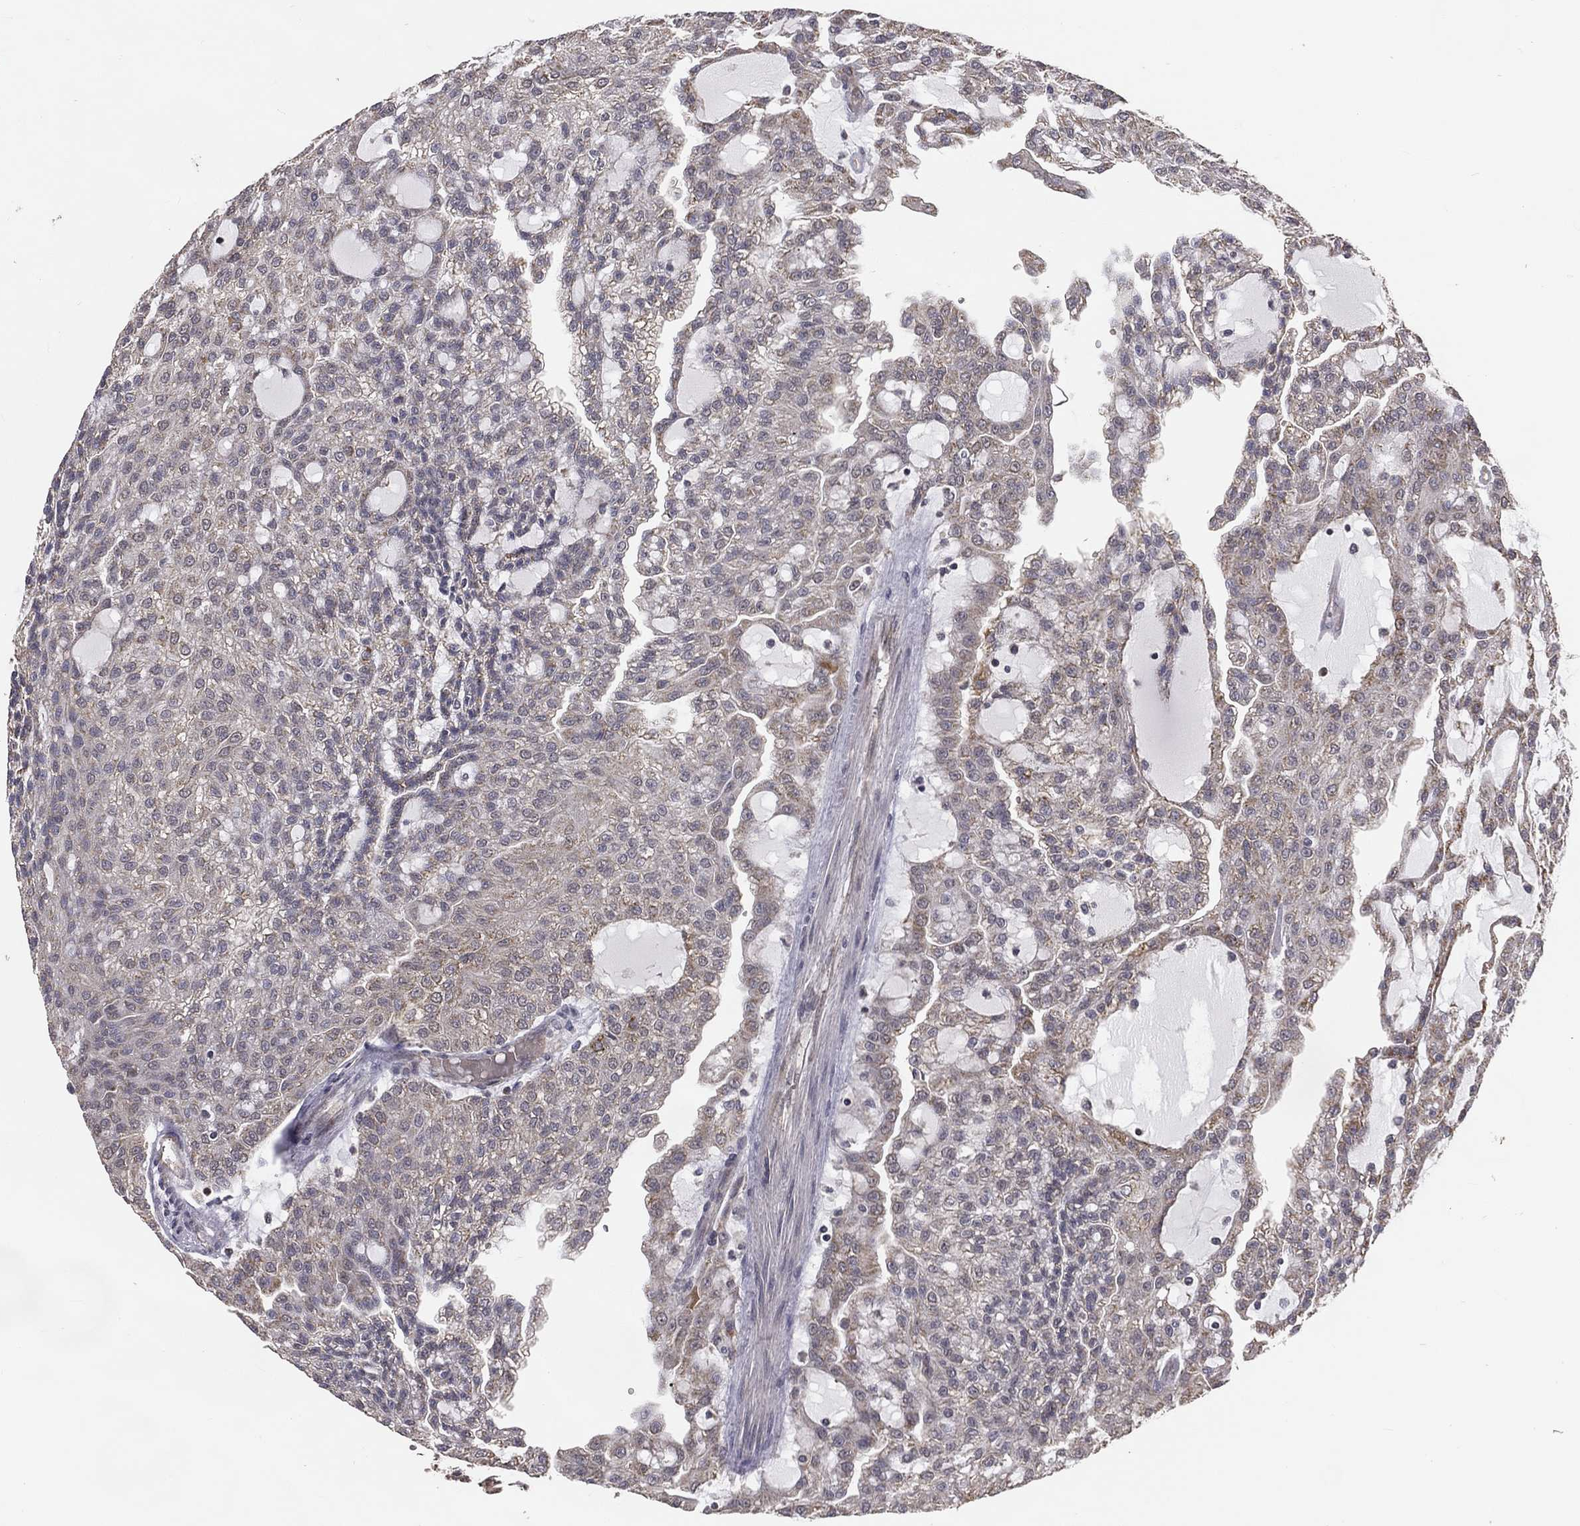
{"staining": {"intensity": "negative", "quantity": "none", "location": "none"}, "tissue": "renal cancer", "cell_type": "Tumor cells", "image_type": "cancer", "snomed": [{"axis": "morphology", "description": "Adenocarcinoma, NOS"}, {"axis": "topography", "description": "Kidney"}], "caption": "Tumor cells are negative for protein expression in human renal cancer (adenocarcinoma).", "gene": "MRPL46", "patient": {"sex": "male", "age": 63}}